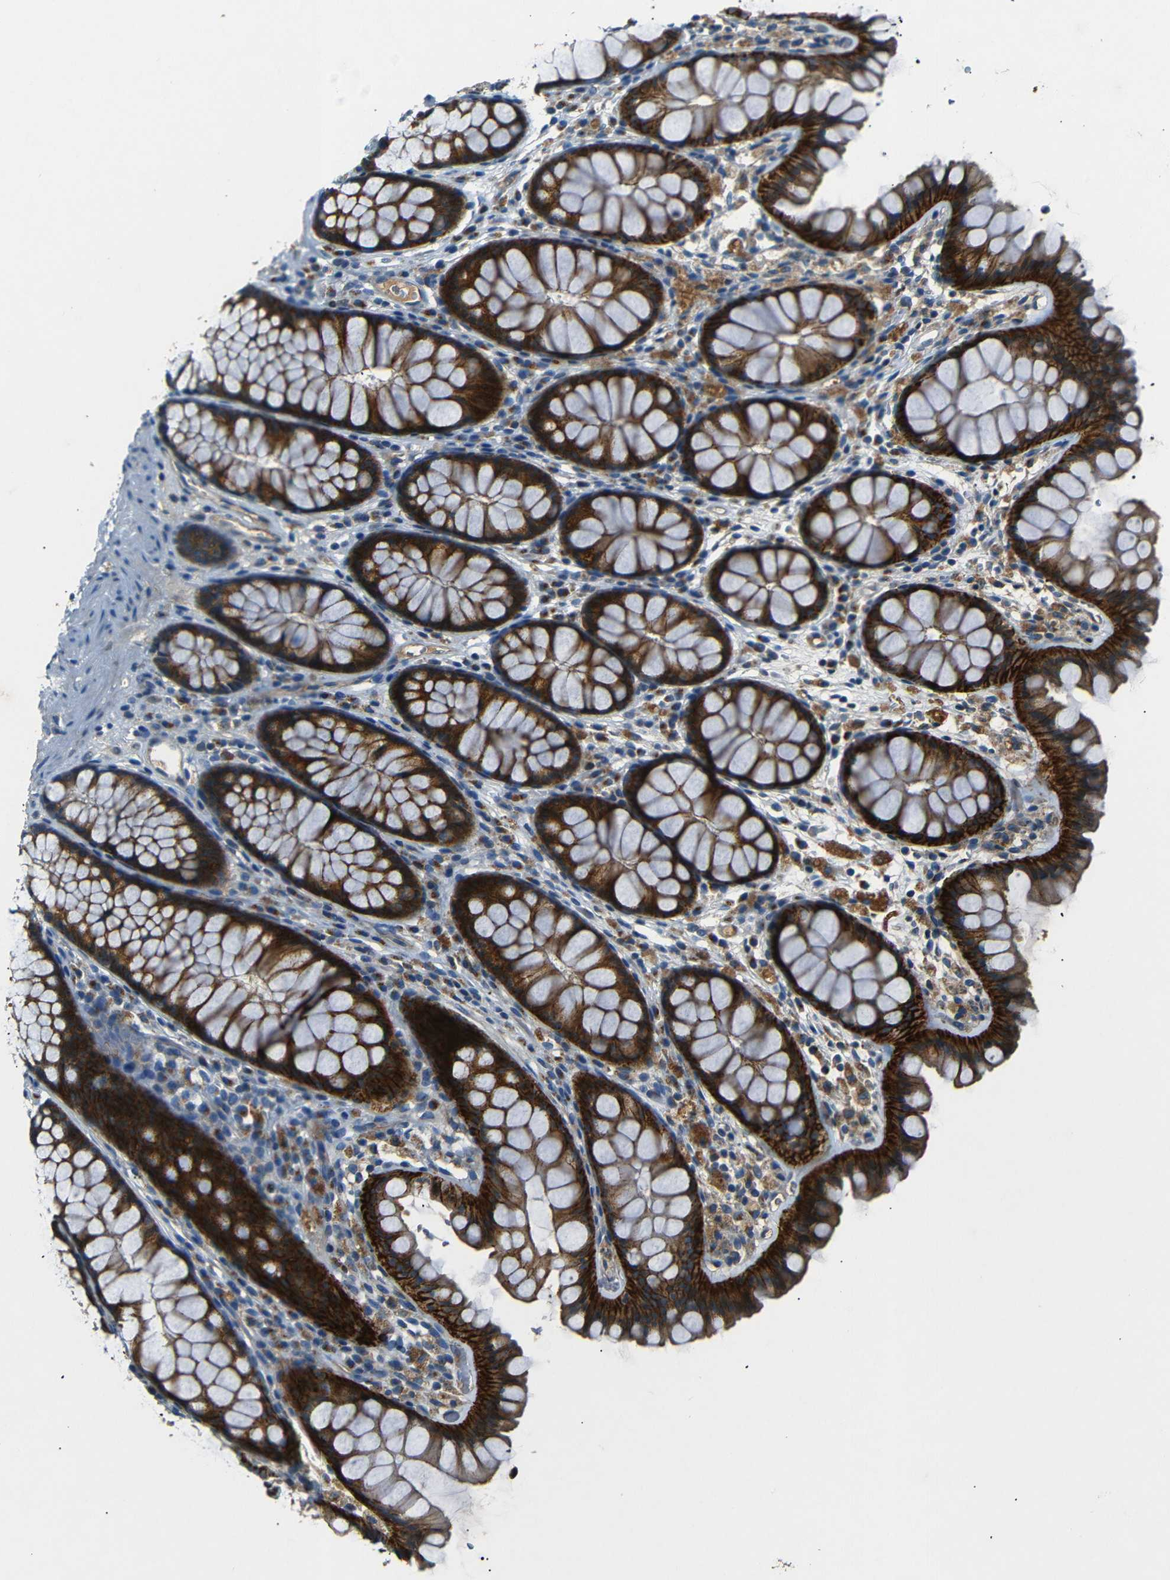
{"staining": {"intensity": "moderate", "quantity": ">75%", "location": "cytoplasmic/membranous"}, "tissue": "colon", "cell_type": "Endothelial cells", "image_type": "normal", "snomed": [{"axis": "morphology", "description": "Normal tissue, NOS"}, {"axis": "topography", "description": "Colon"}], "caption": "Normal colon exhibits moderate cytoplasmic/membranous expression in approximately >75% of endothelial cells.", "gene": "NETO2", "patient": {"sex": "female", "age": 55}}